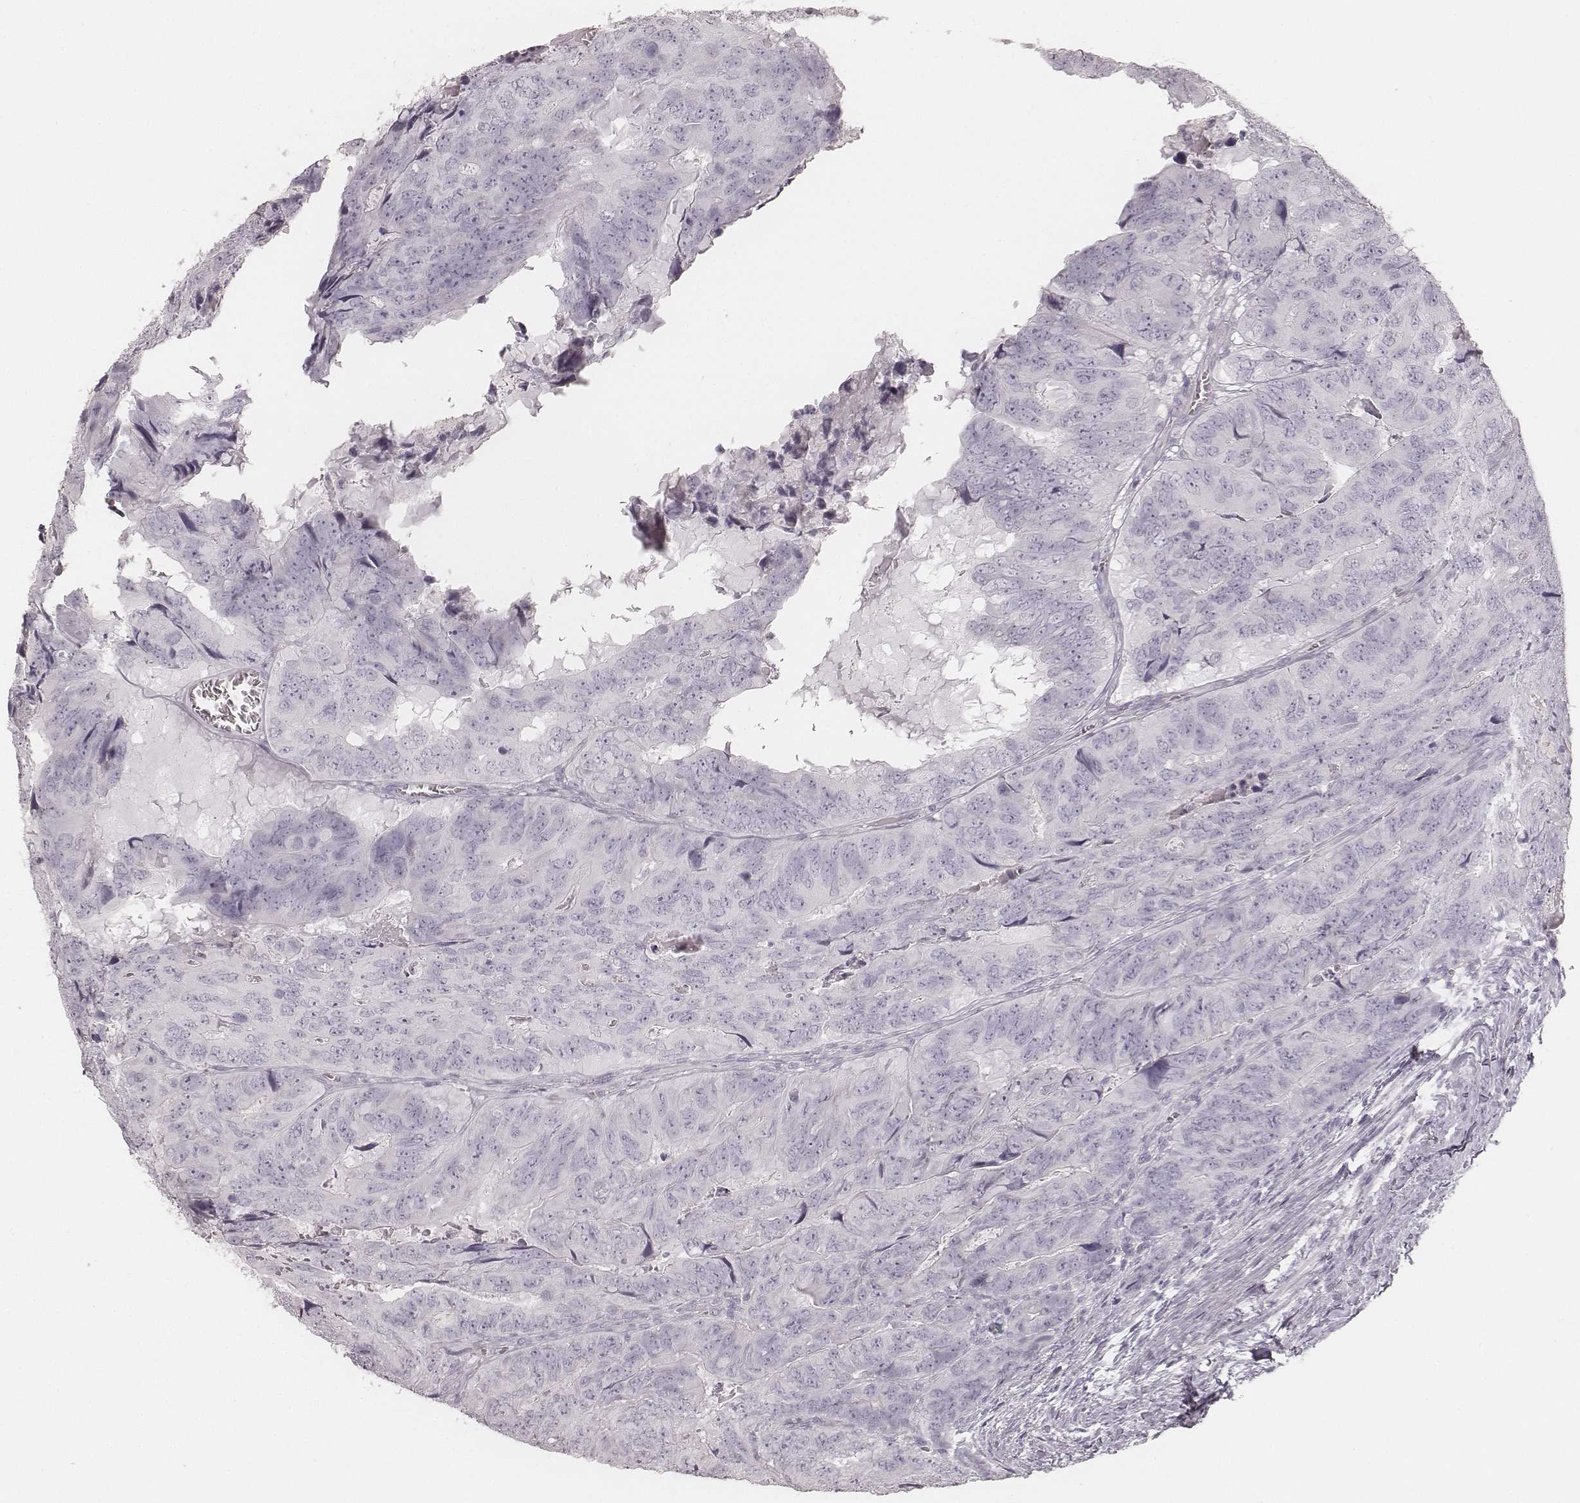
{"staining": {"intensity": "negative", "quantity": "none", "location": "none"}, "tissue": "colorectal cancer", "cell_type": "Tumor cells", "image_type": "cancer", "snomed": [{"axis": "morphology", "description": "Adenocarcinoma, NOS"}, {"axis": "topography", "description": "Colon"}], "caption": "Immunohistochemistry micrograph of neoplastic tissue: human adenocarcinoma (colorectal) stained with DAB reveals no significant protein positivity in tumor cells.", "gene": "KRT31", "patient": {"sex": "male", "age": 79}}